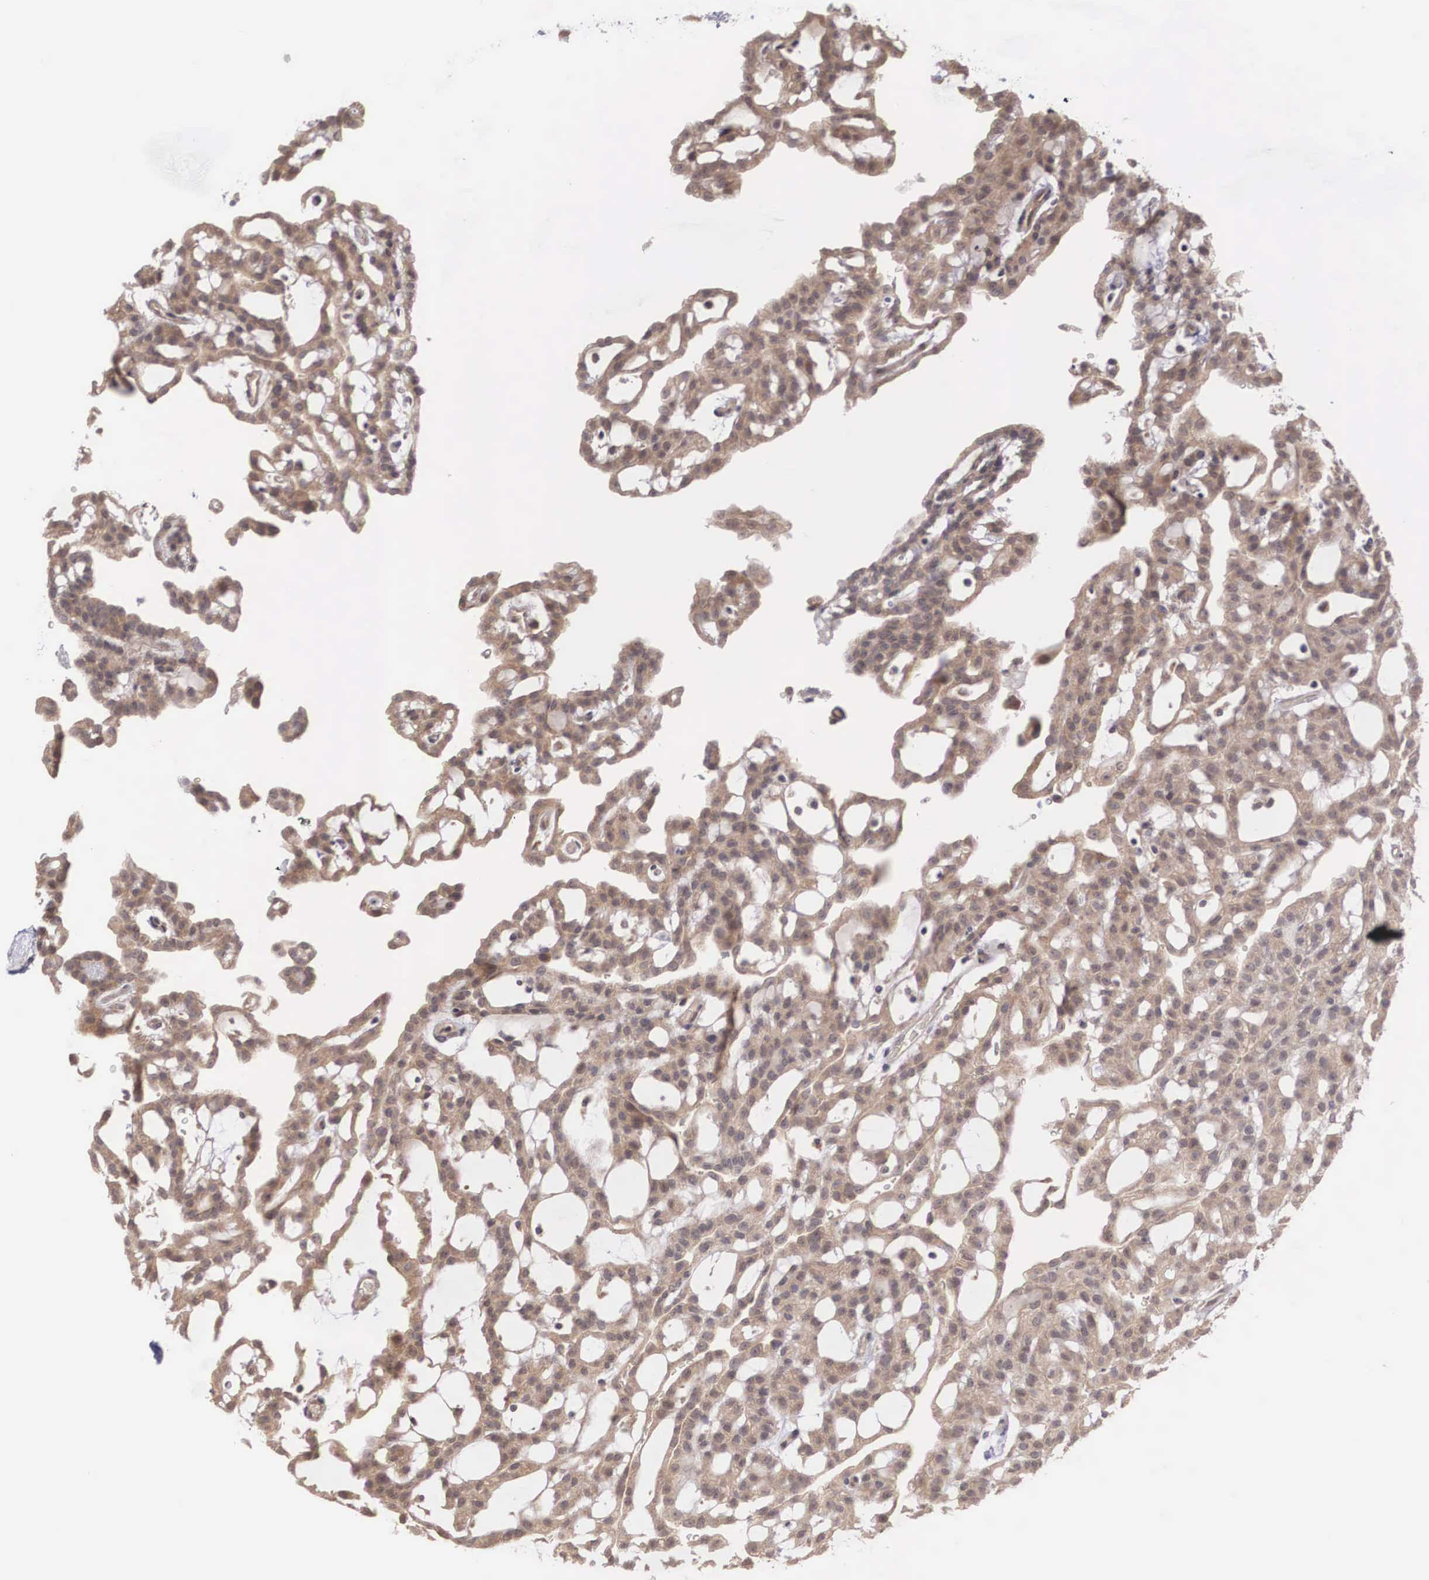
{"staining": {"intensity": "weak", "quantity": ">75%", "location": "cytoplasmic/membranous"}, "tissue": "renal cancer", "cell_type": "Tumor cells", "image_type": "cancer", "snomed": [{"axis": "morphology", "description": "Adenocarcinoma, NOS"}, {"axis": "topography", "description": "Kidney"}], "caption": "High-power microscopy captured an immunohistochemistry (IHC) photomicrograph of renal cancer (adenocarcinoma), revealing weak cytoplasmic/membranous positivity in about >75% of tumor cells.", "gene": "DNAJB7", "patient": {"sex": "male", "age": 63}}